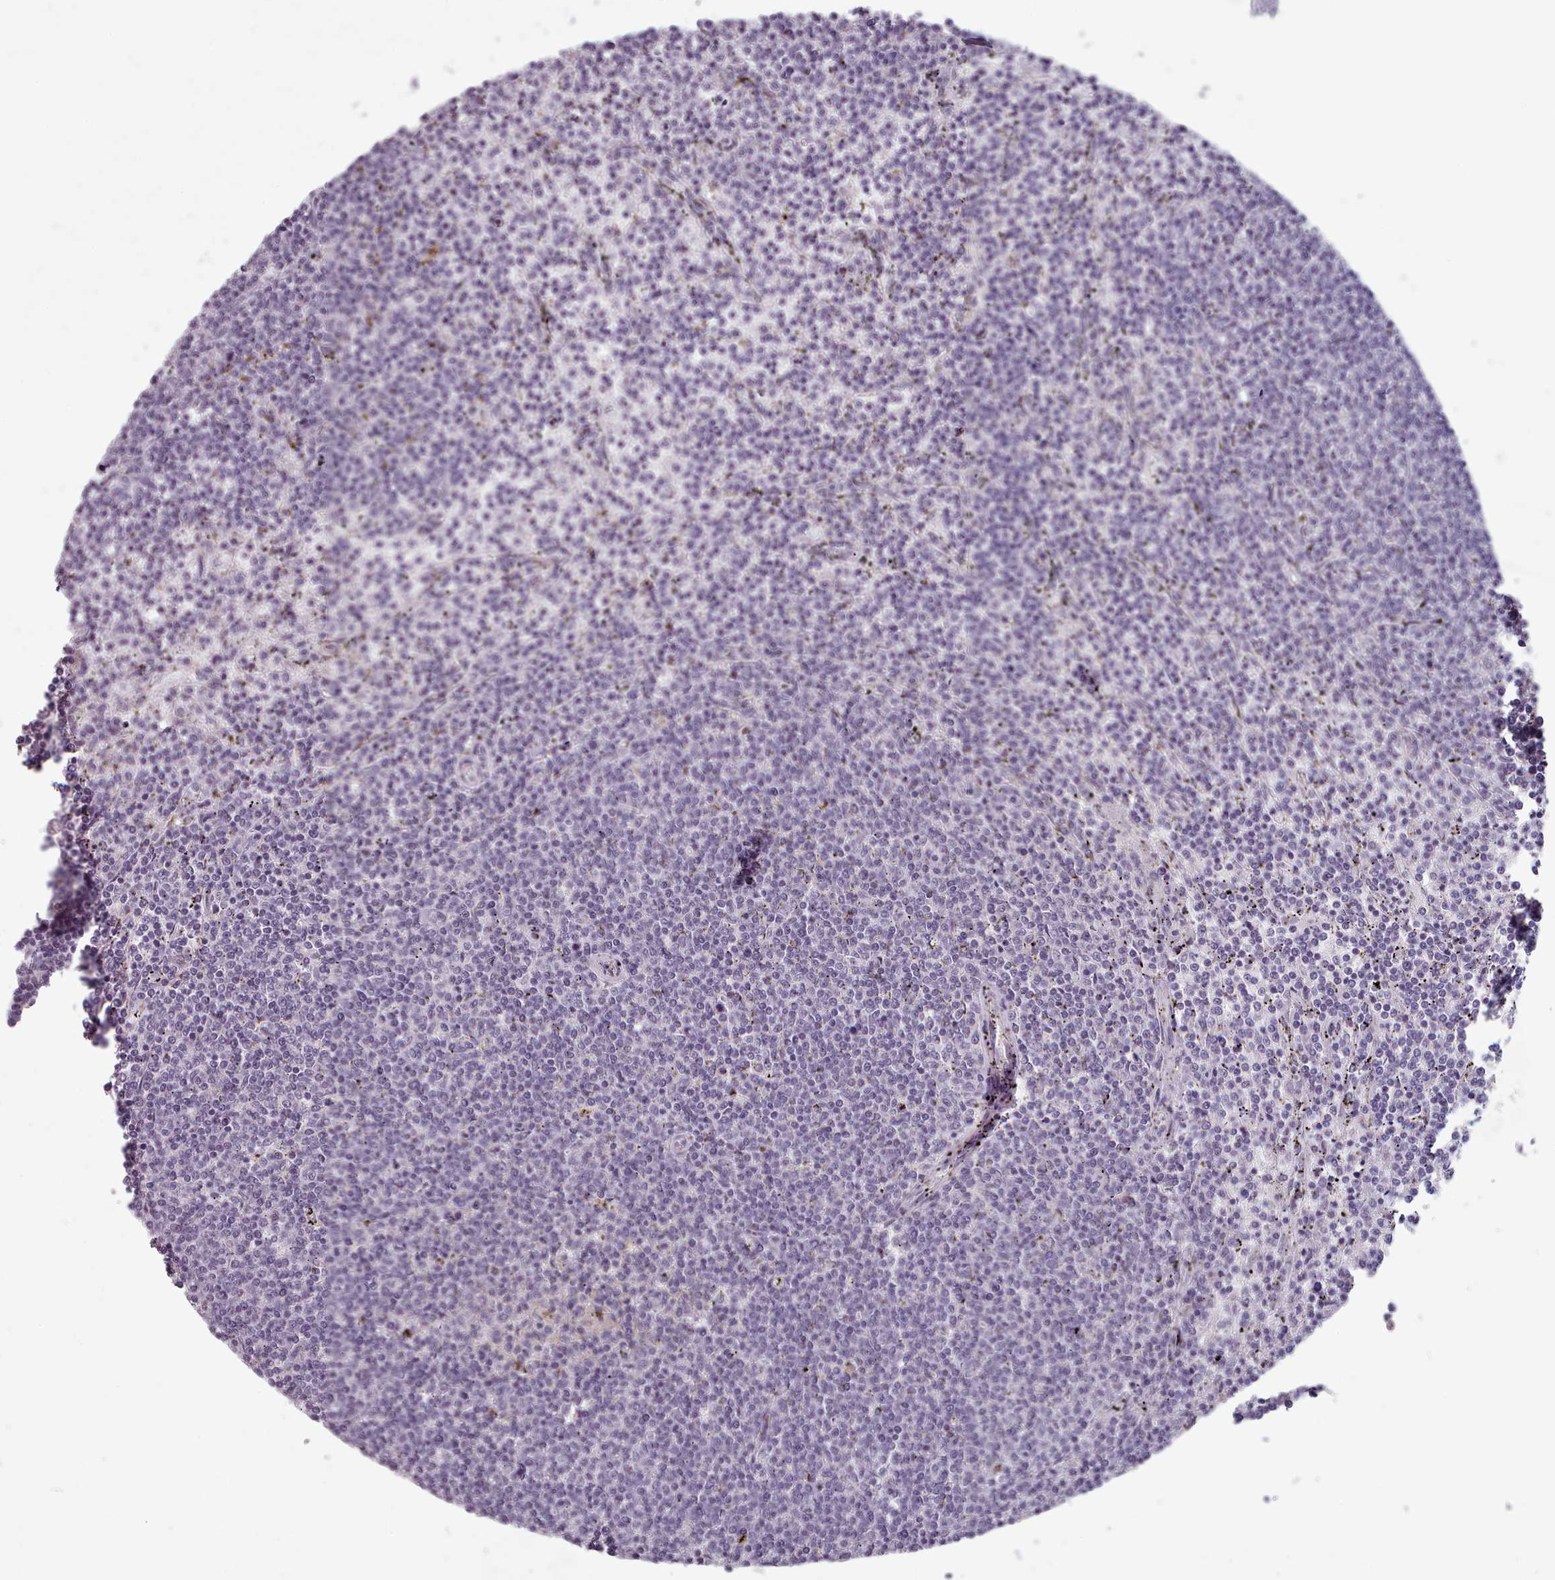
{"staining": {"intensity": "negative", "quantity": "none", "location": "none"}, "tissue": "lymphoma", "cell_type": "Tumor cells", "image_type": "cancer", "snomed": [{"axis": "morphology", "description": "Malignant lymphoma, non-Hodgkin's type, Low grade"}, {"axis": "topography", "description": "Spleen"}], "caption": "IHC micrograph of human lymphoma stained for a protein (brown), which displays no staining in tumor cells.", "gene": "PBX4", "patient": {"sex": "female", "age": 50}}